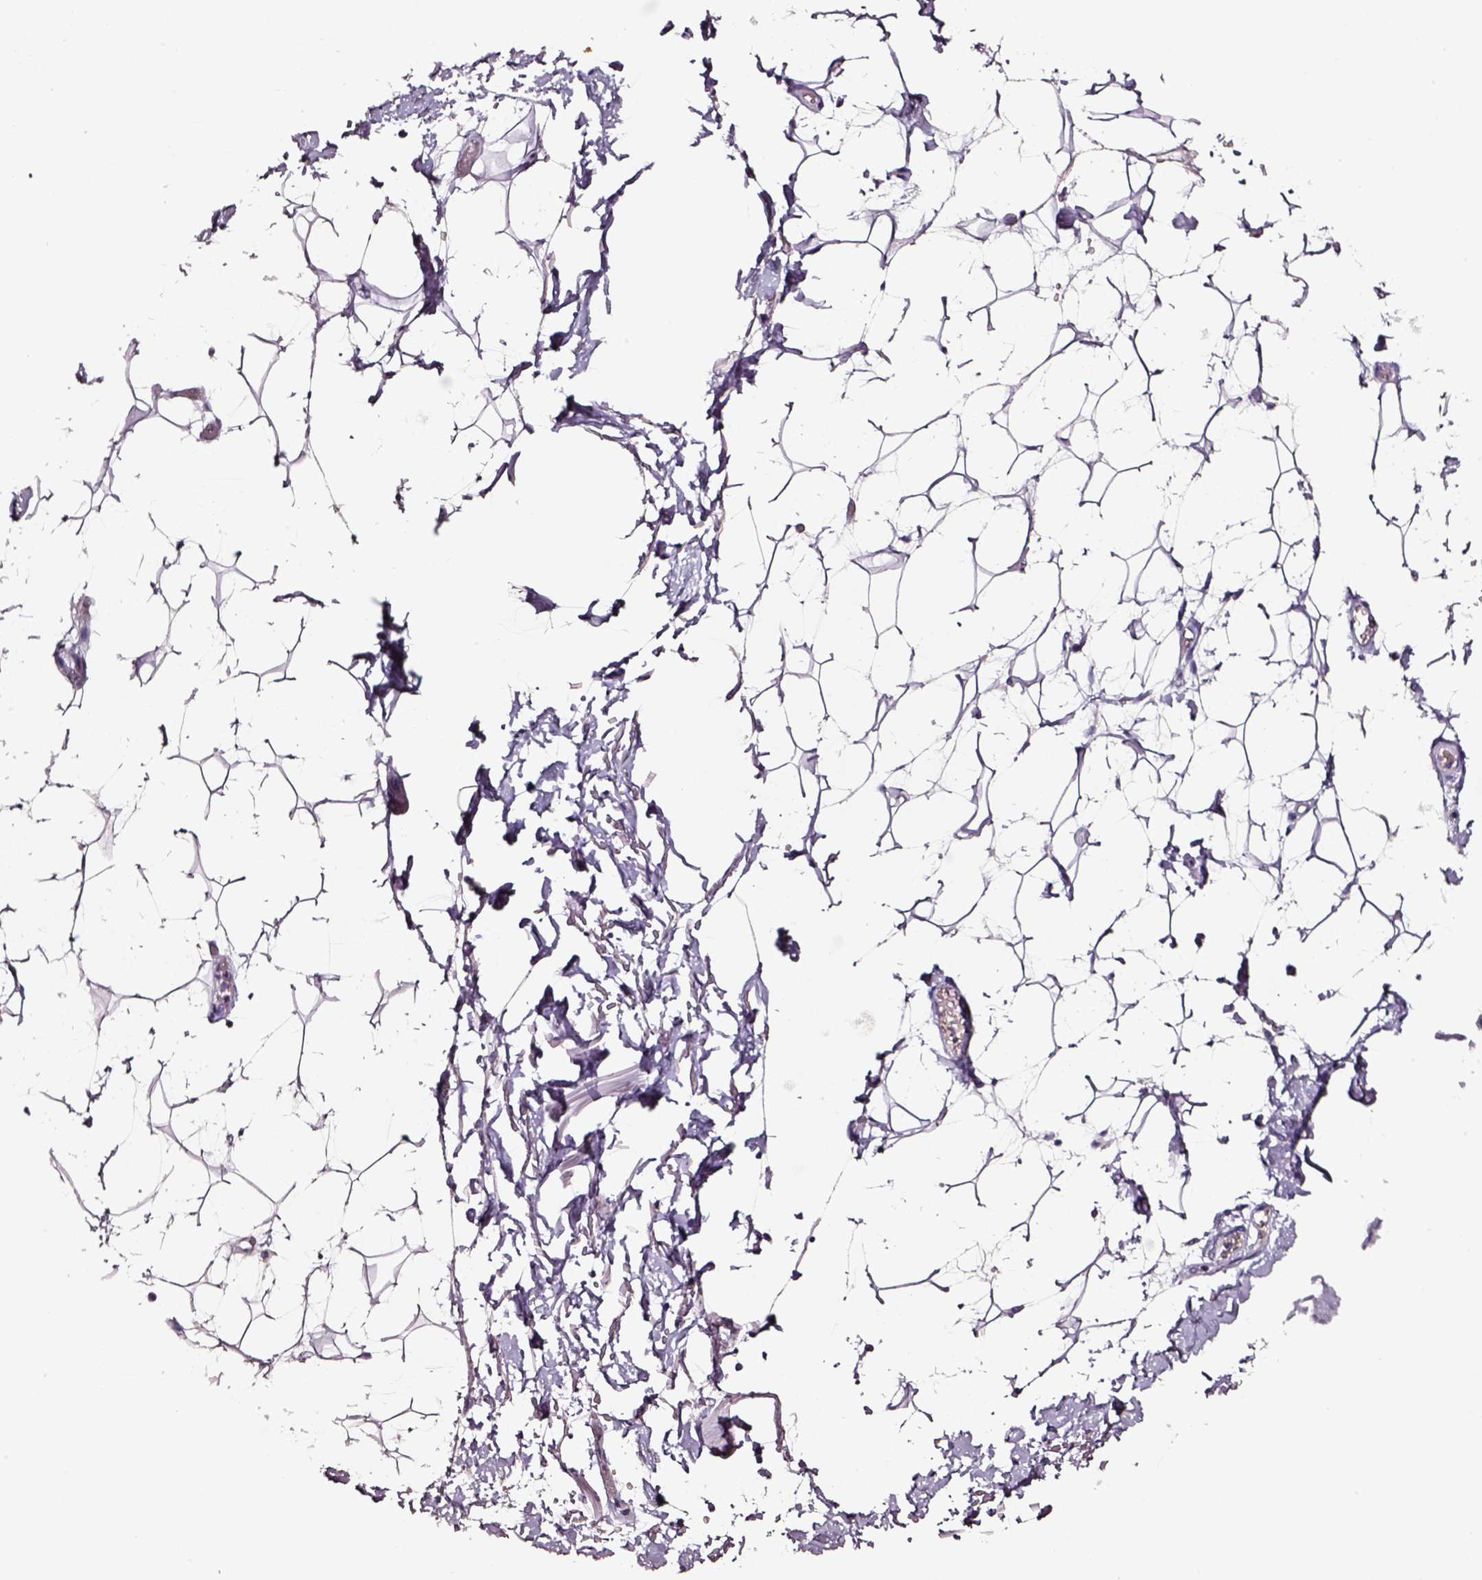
{"staining": {"intensity": "negative", "quantity": "none", "location": "none"}, "tissue": "adipose tissue", "cell_type": "Adipocytes", "image_type": "normal", "snomed": [{"axis": "morphology", "description": "Normal tissue, NOS"}, {"axis": "topography", "description": "Anal"}, {"axis": "topography", "description": "Peripheral nerve tissue"}], "caption": "Immunohistochemistry (IHC) histopathology image of unremarkable adipose tissue stained for a protein (brown), which demonstrates no staining in adipocytes. (DAB (3,3'-diaminobenzidine) IHC with hematoxylin counter stain).", "gene": "SMIM17", "patient": {"sex": "male", "age": 78}}